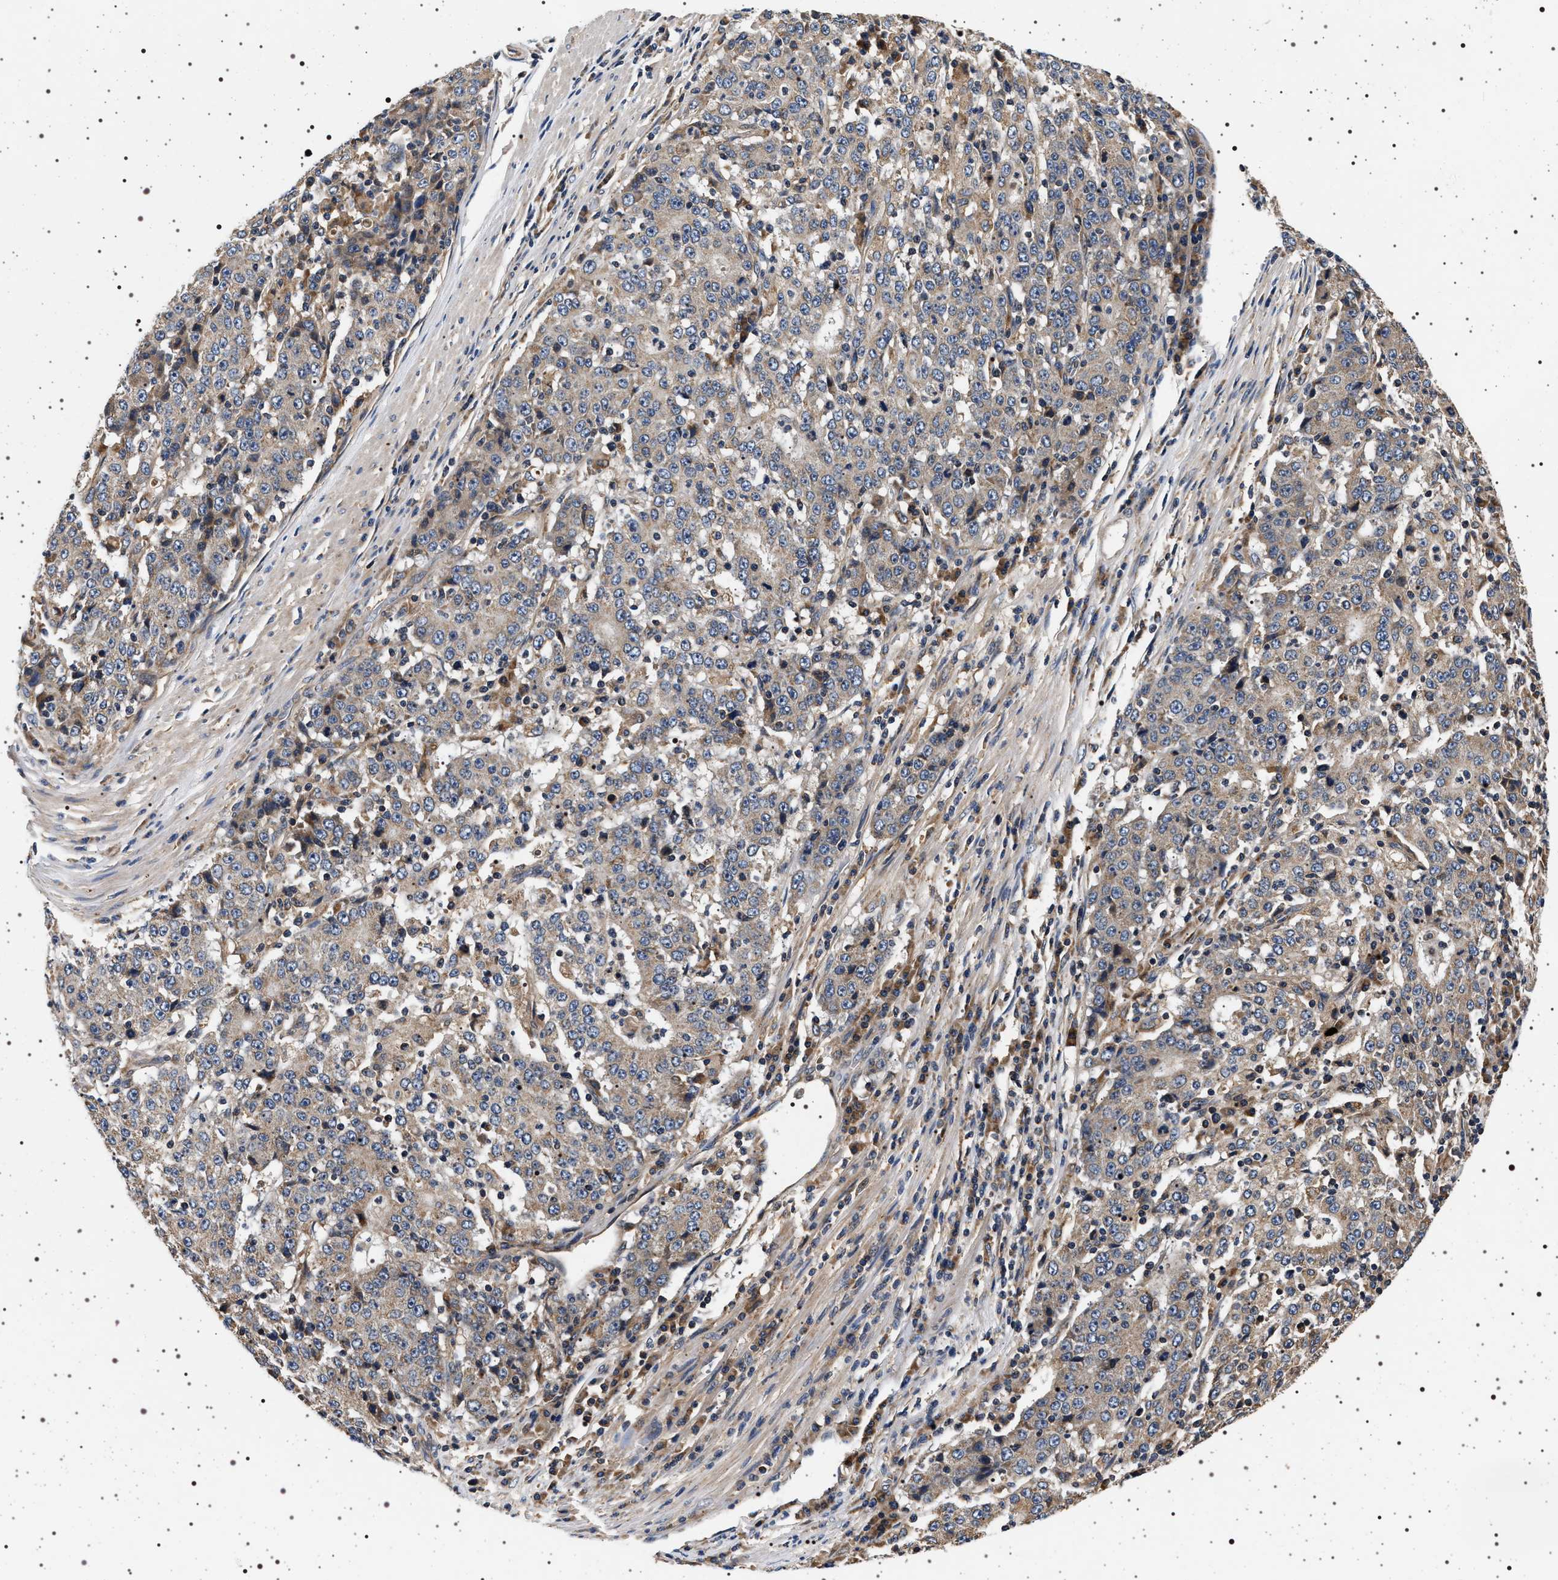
{"staining": {"intensity": "weak", "quantity": "<25%", "location": "cytoplasmic/membranous"}, "tissue": "stomach cancer", "cell_type": "Tumor cells", "image_type": "cancer", "snomed": [{"axis": "morphology", "description": "Adenocarcinoma, NOS"}, {"axis": "topography", "description": "Stomach"}], "caption": "Immunohistochemical staining of human stomach cancer (adenocarcinoma) exhibits no significant staining in tumor cells. (DAB (3,3'-diaminobenzidine) immunohistochemistry visualized using brightfield microscopy, high magnification).", "gene": "DCBLD2", "patient": {"sex": "male", "age": 59}}